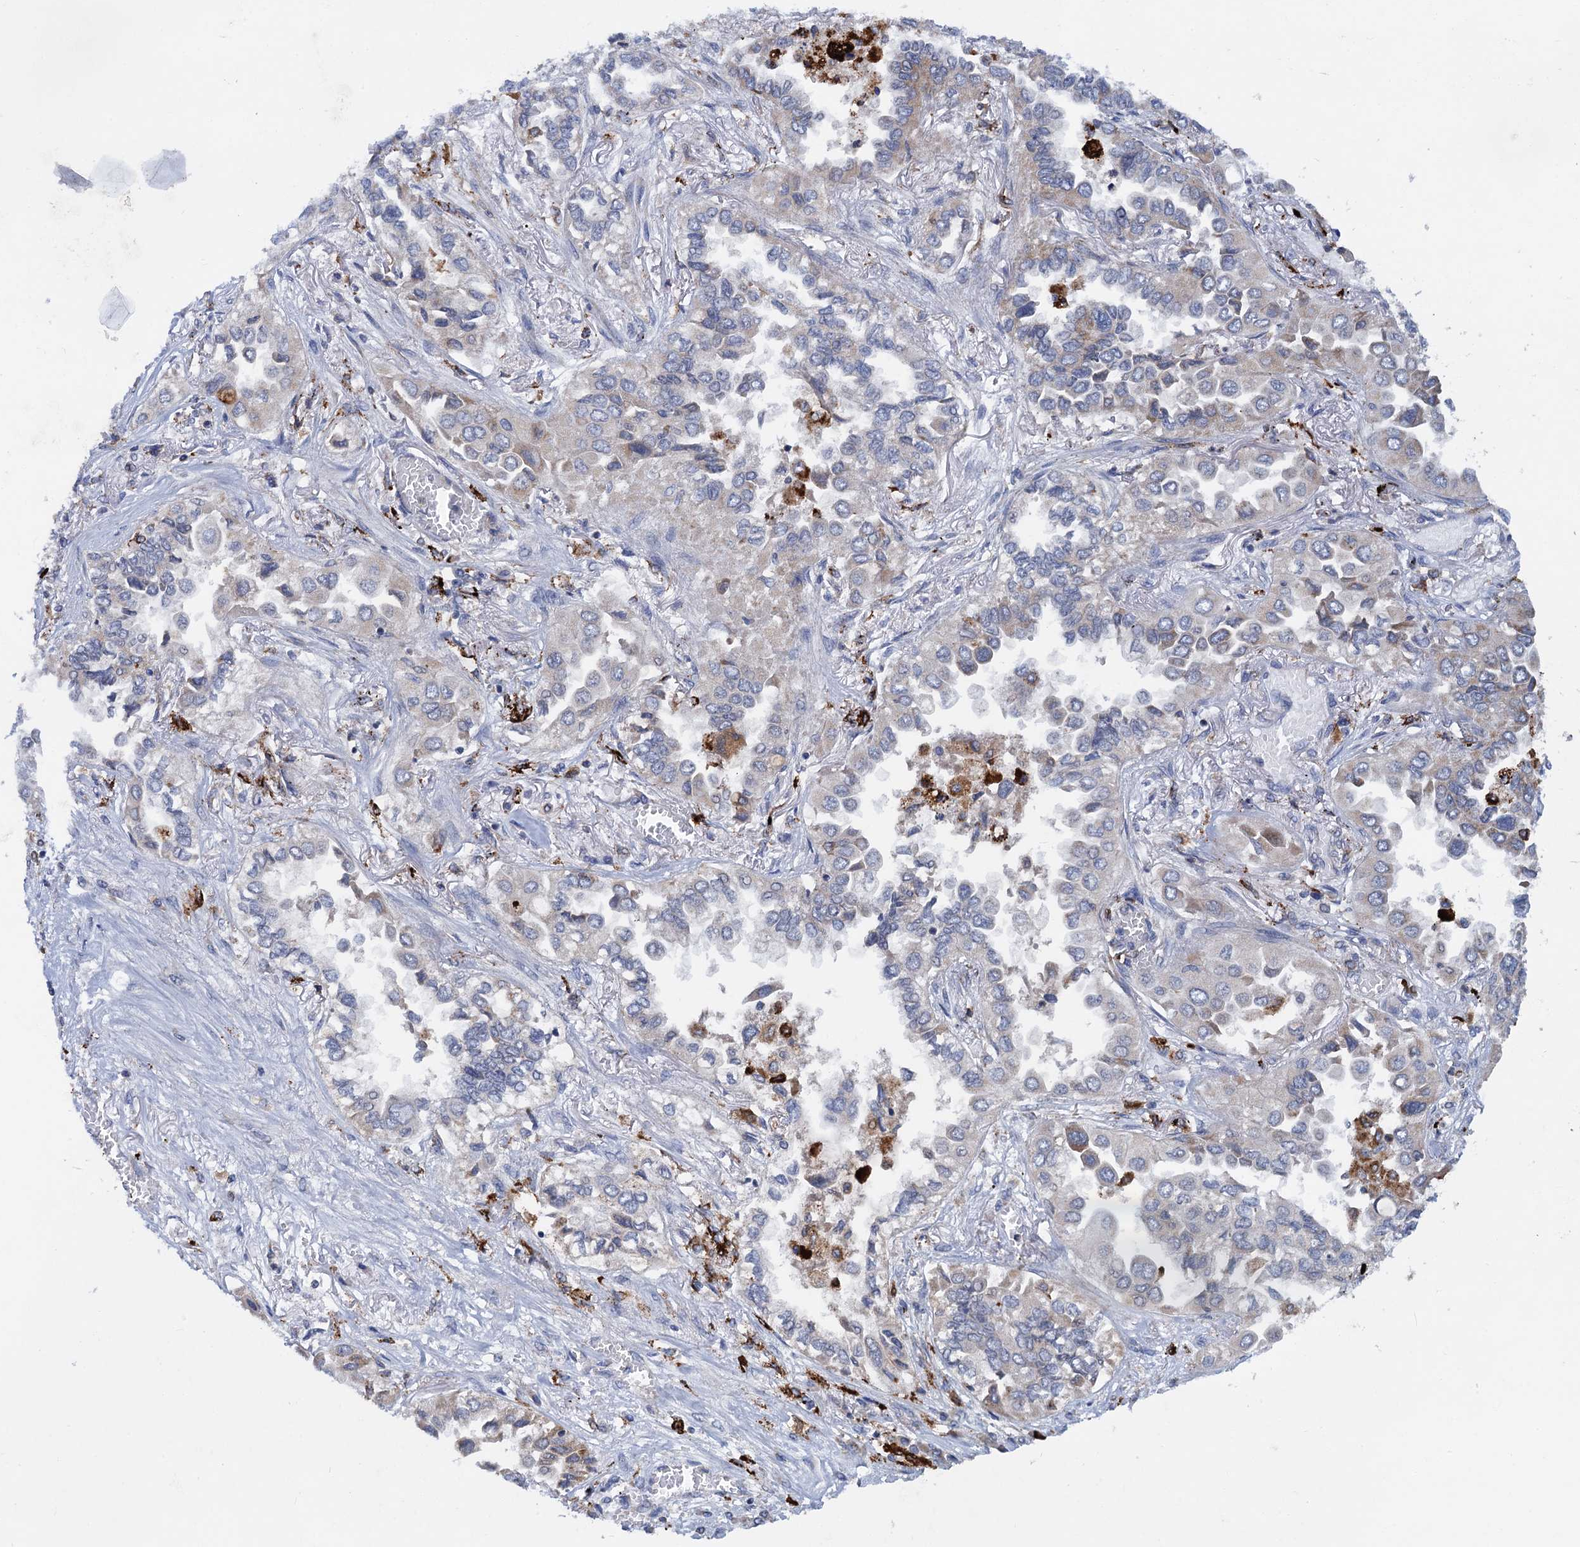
{"staining": {"intensity": "negative", "quantity": "none", "location": "none"}, "tissue": "lung cancer", "cell_type": "Tumor cells", "image_type": "cancer", "snomed": [{"axis": "morphology", "description": "Adenocarcinoma, NOS"}, {"axis": "topography", "description": "Lung"}], "caption": "Protein analysis of lung adenocarcinoma exhibits no significant positivity in tumor cells.", "gene": "ANKS3", "patient": {"sex": "female", "age": 76}}